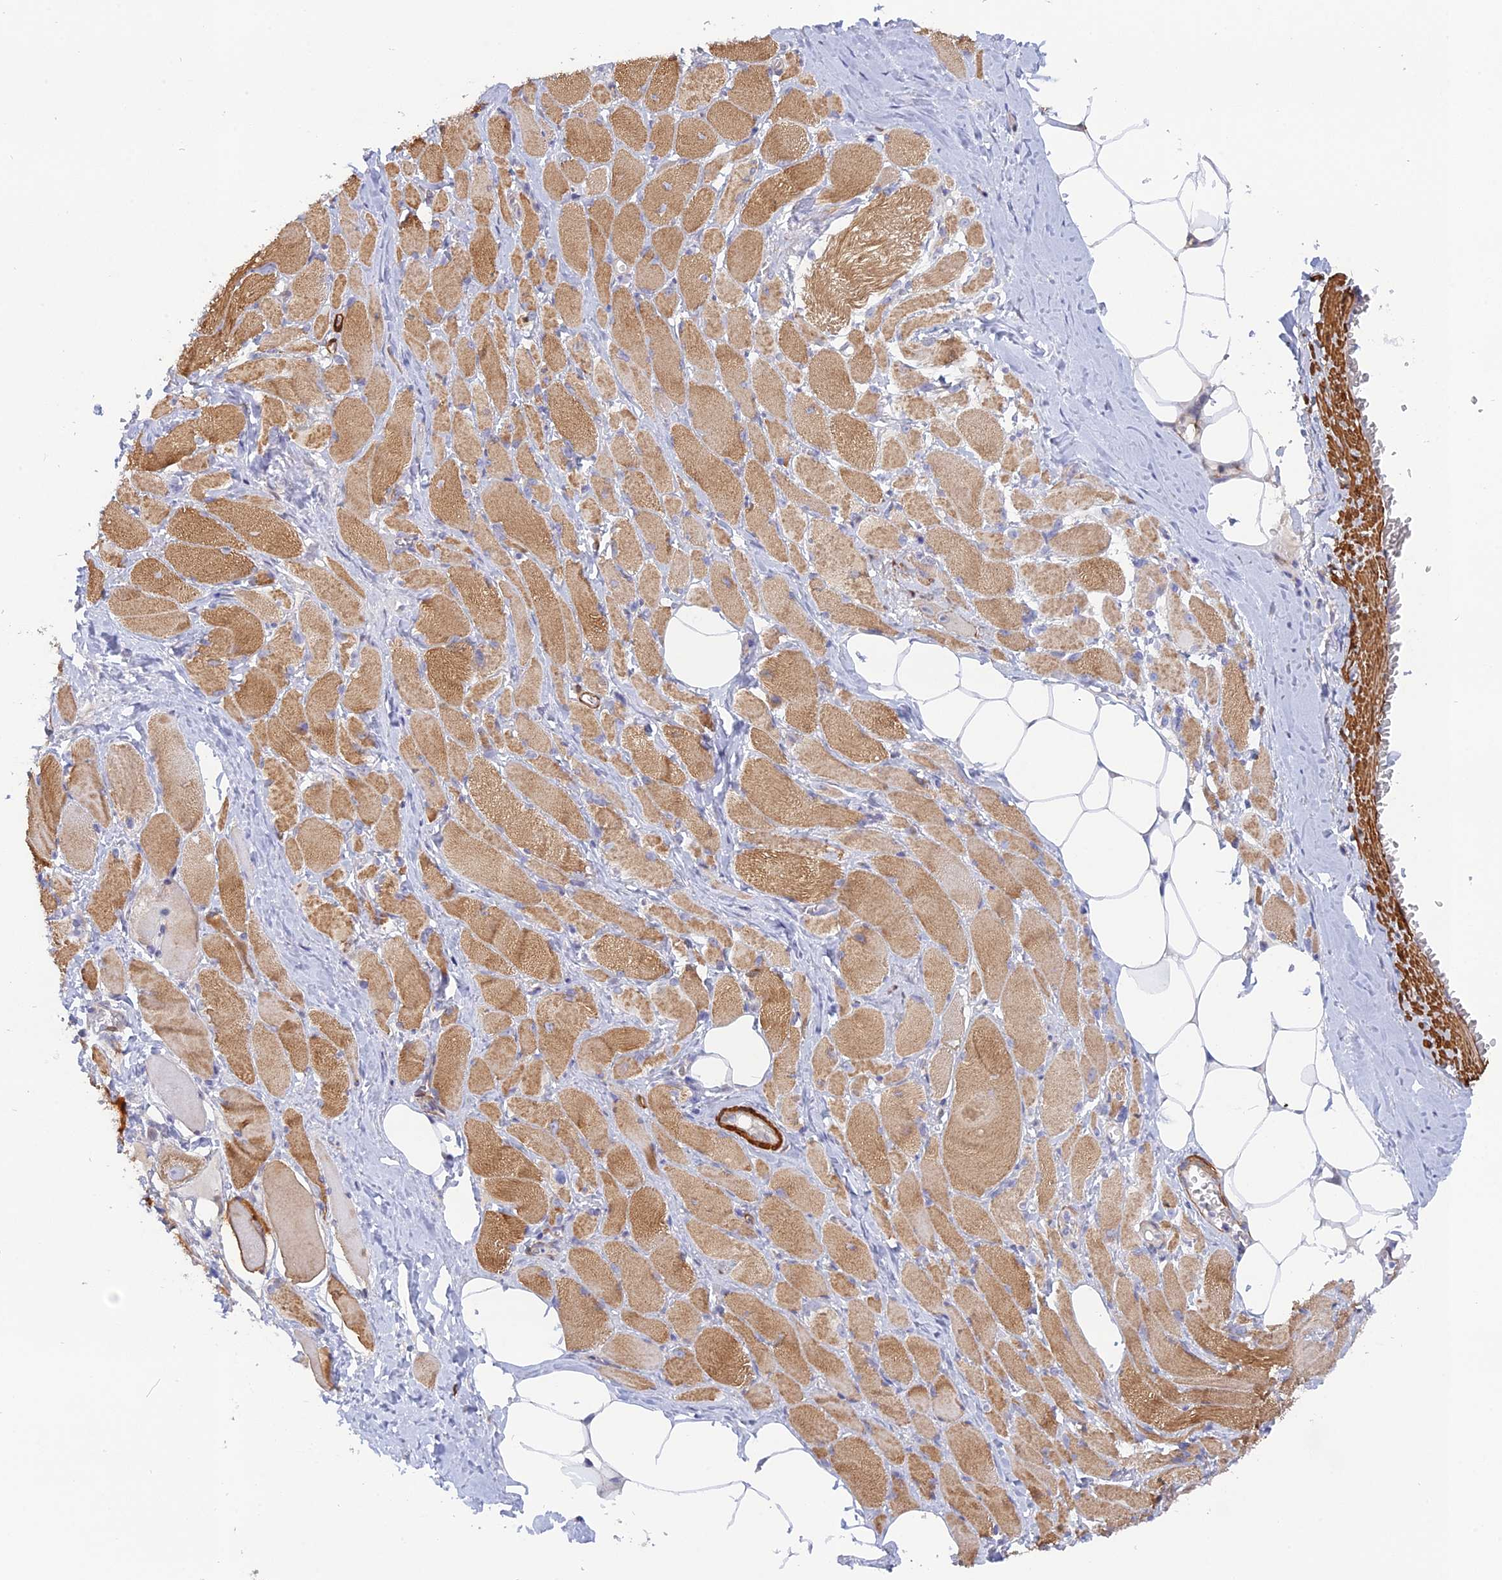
{"staining": {"intensity": "moderate", "quantity": "25%-75%", "location": "cytoplasmic/membranous"}, "tissue": "skeletal muscle", "cell_type": "Myocytes", "image_type": "normal", "snomed": [{"axis": "morphology", "description": "Normal tissue, NOS"}, {"axis": "morphology", "description": "Basal cell carcinoma"}, {"axis": "topography", "description": "Skeletal muscle"}], "caption": "Brown immunohistochemical staining in normal skeletal muscle demonstrates moderate cytoplasmic/membranous expression in about 25%-75% of myocytes.", "gene": "CCDC154", "patient": {"sex": "female", "age": 64}}